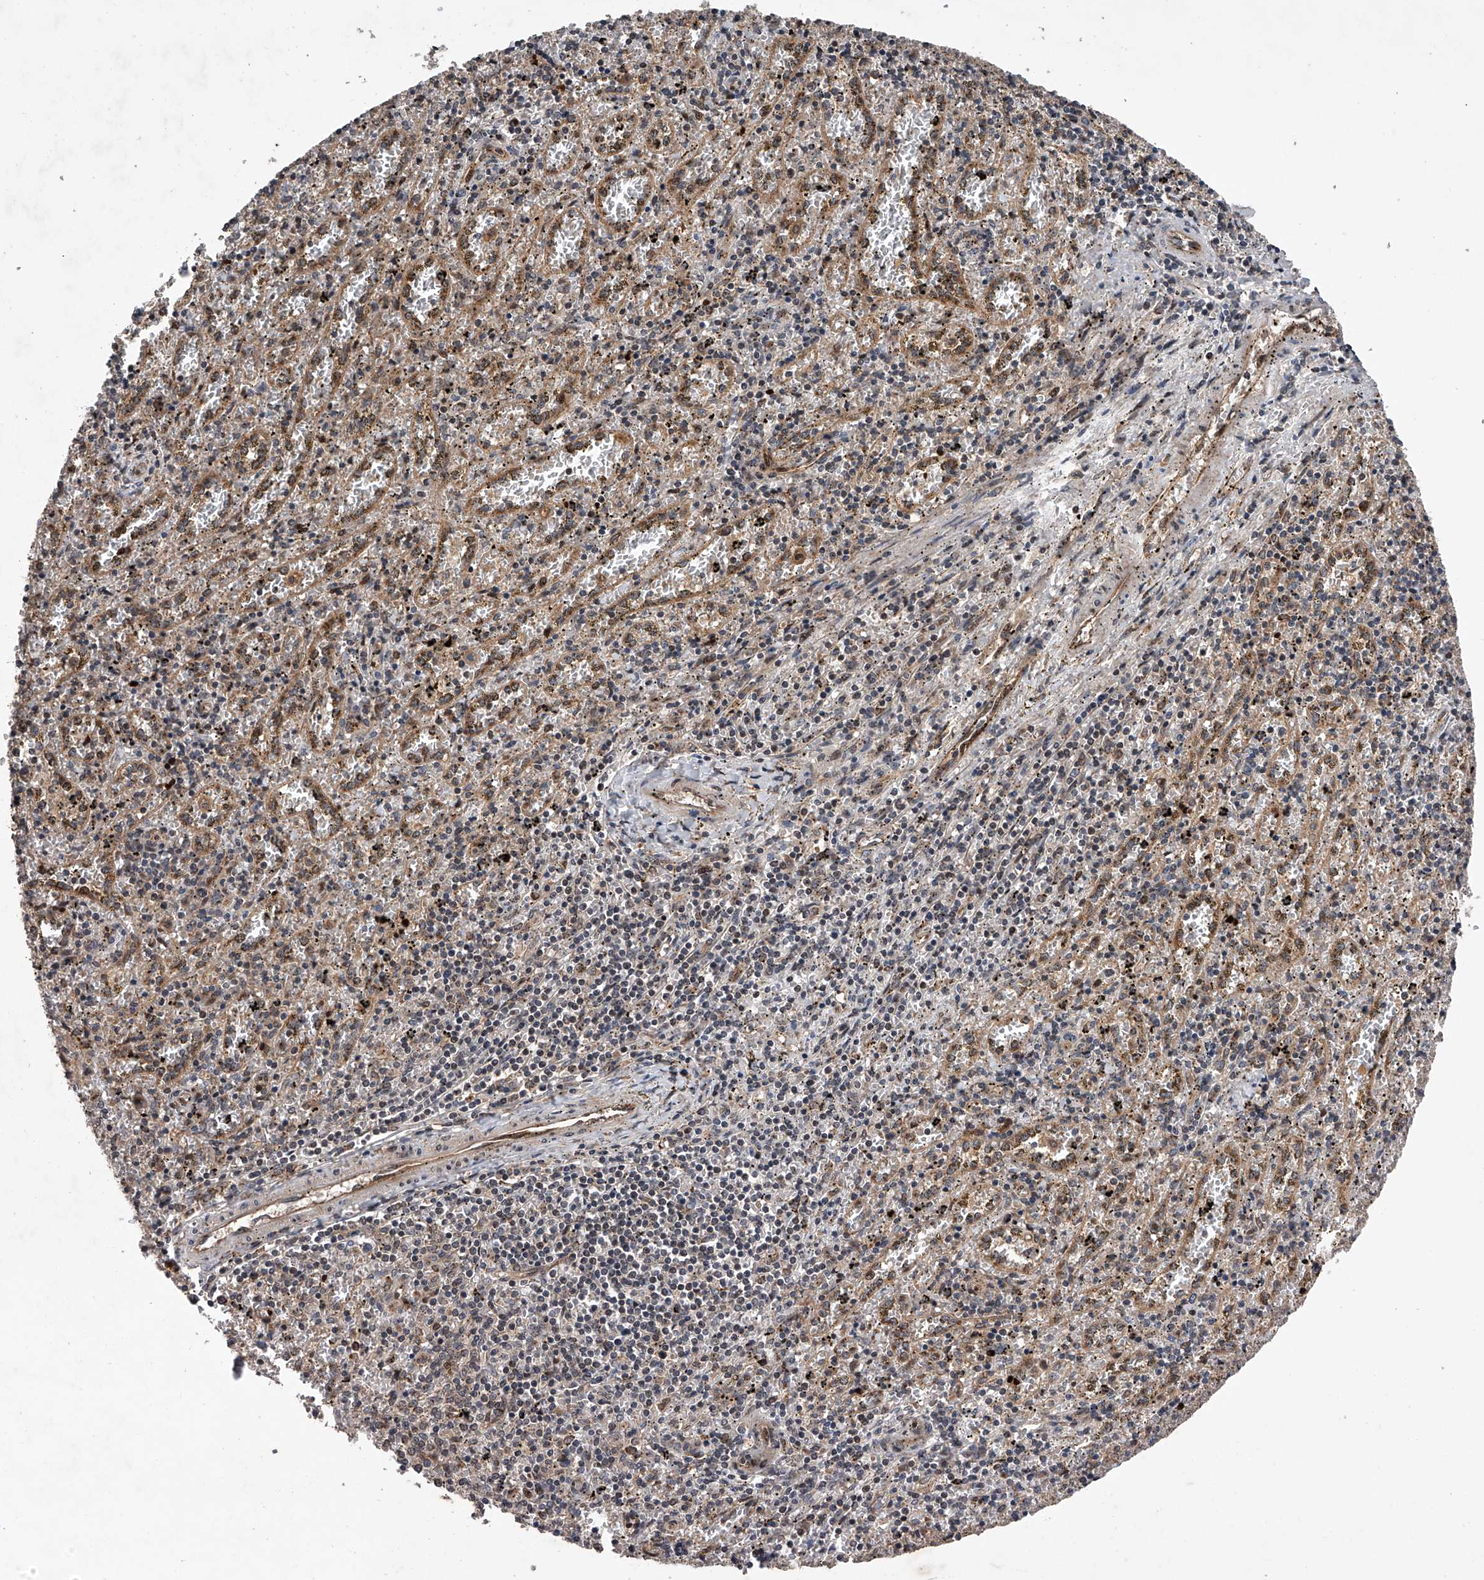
{"staining": {"intensity": "moderate", "quantity": "25%-75%", "location": "cytoplasmic/membranous"}, "tissue": "spleen", "cell_type": "Cells in red pulp", "image_type": "normal", "snomed": [{"axis": "morphology", "description": "Normal tissue, NOS"}, {"axis": "topography", "description": "Spleen"}], "caption": "The histopathology image exhibits staining of normal spleen, revealing moderate cytoplasmic/membranous protein expression (brown color) within cells in red pulp. (DAB IHC, brown staining for protein, blue staining for nuclei).", "gene": "MAP3K11", "patient": {"sex": "male", "age": 11}}